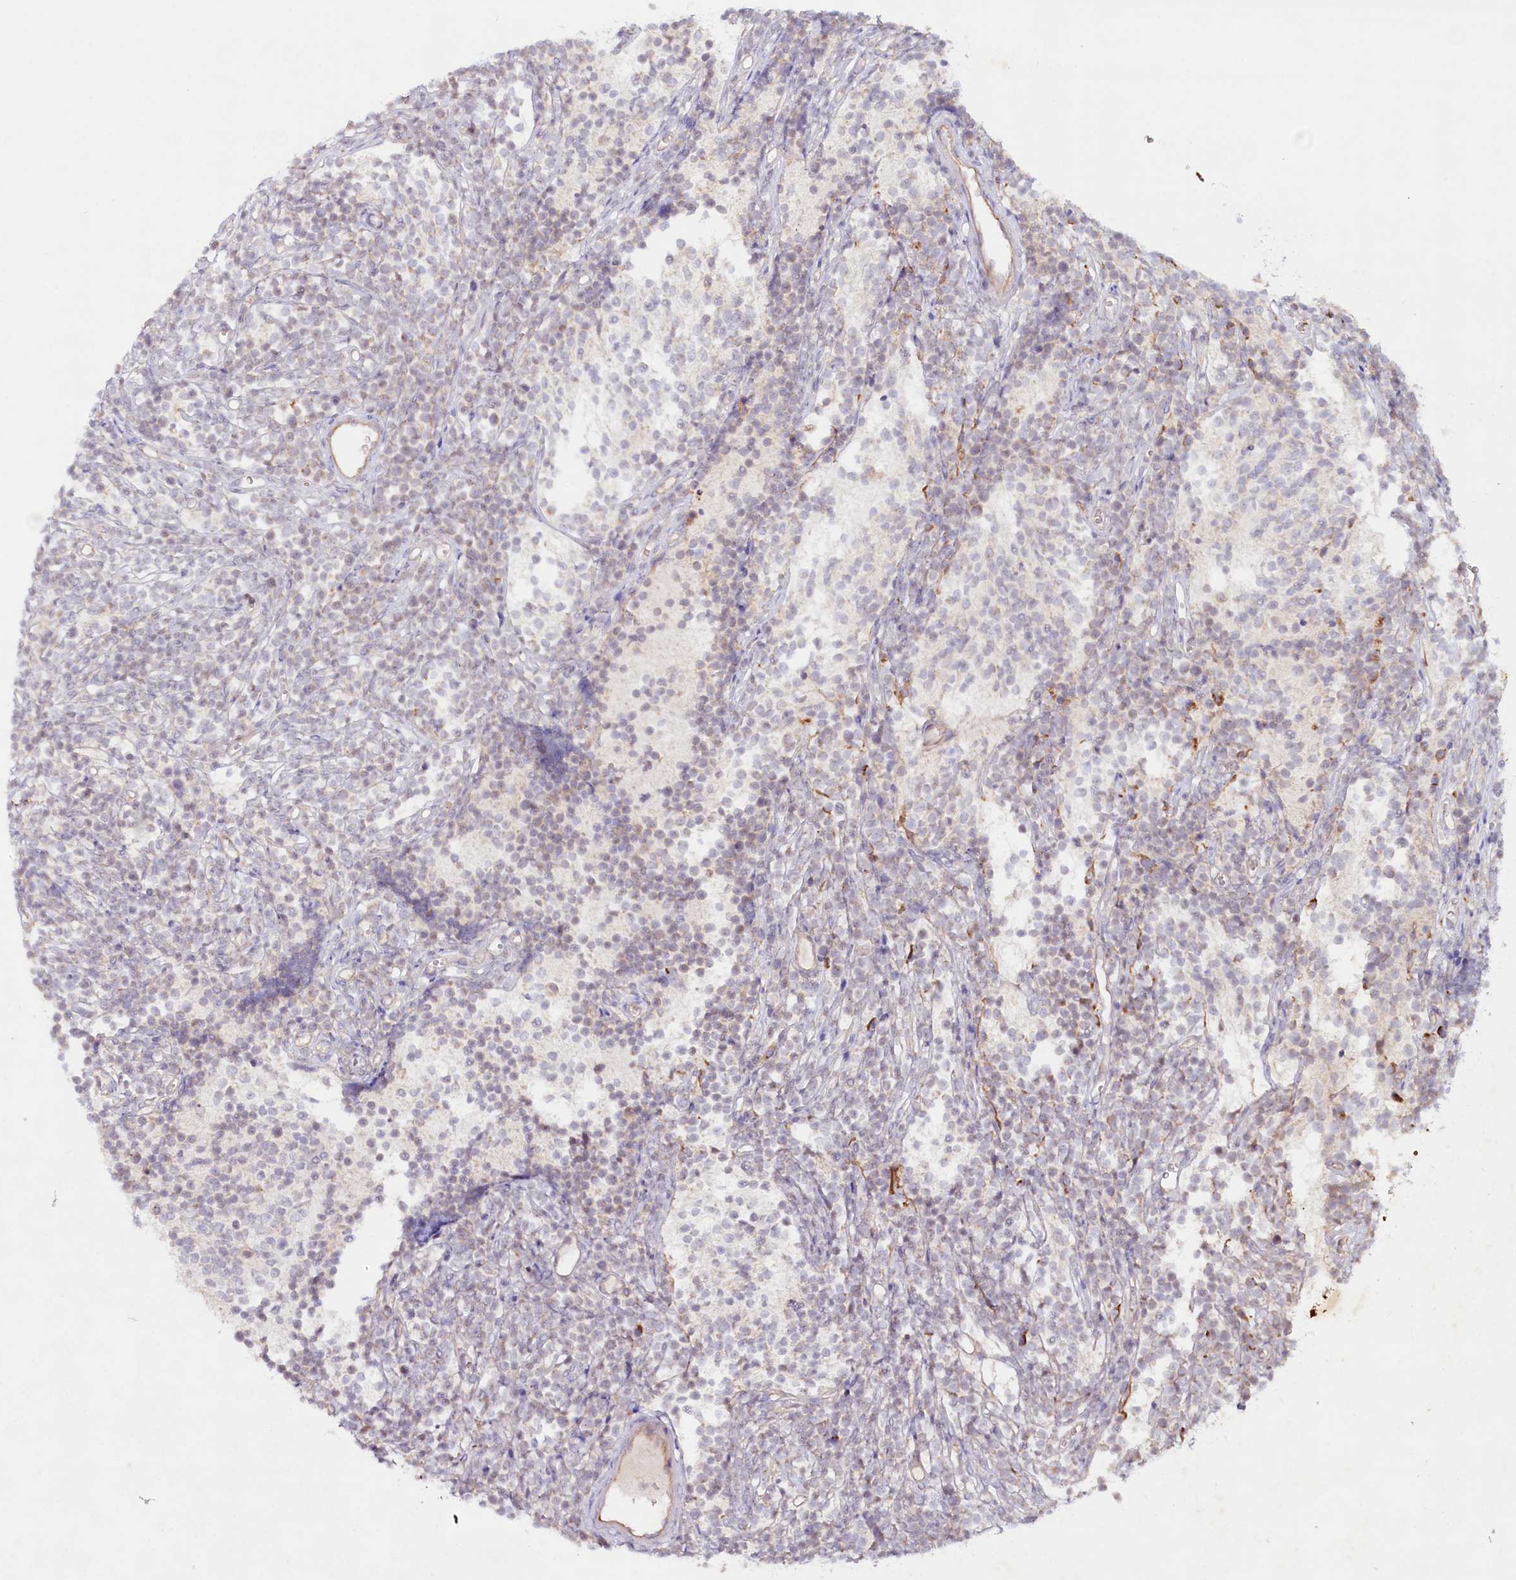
{"staining": {"intensity": "negative", "quantity": "none", "location": "none"}, "tissue": "glioma", "cell_type": "Tumor cells", "image_type": "cancer", "snomed": [{"axis": "morphology", "description": "Glioma, malignant, Low grade"}, {"axis": "topography", "description": "Brain"}], "caption": "The photomicrograph exhibits no significant expression in tumor cells of glioma.", "gene": "TNIP1", "patient": {"sex": "female", "age": 1}}